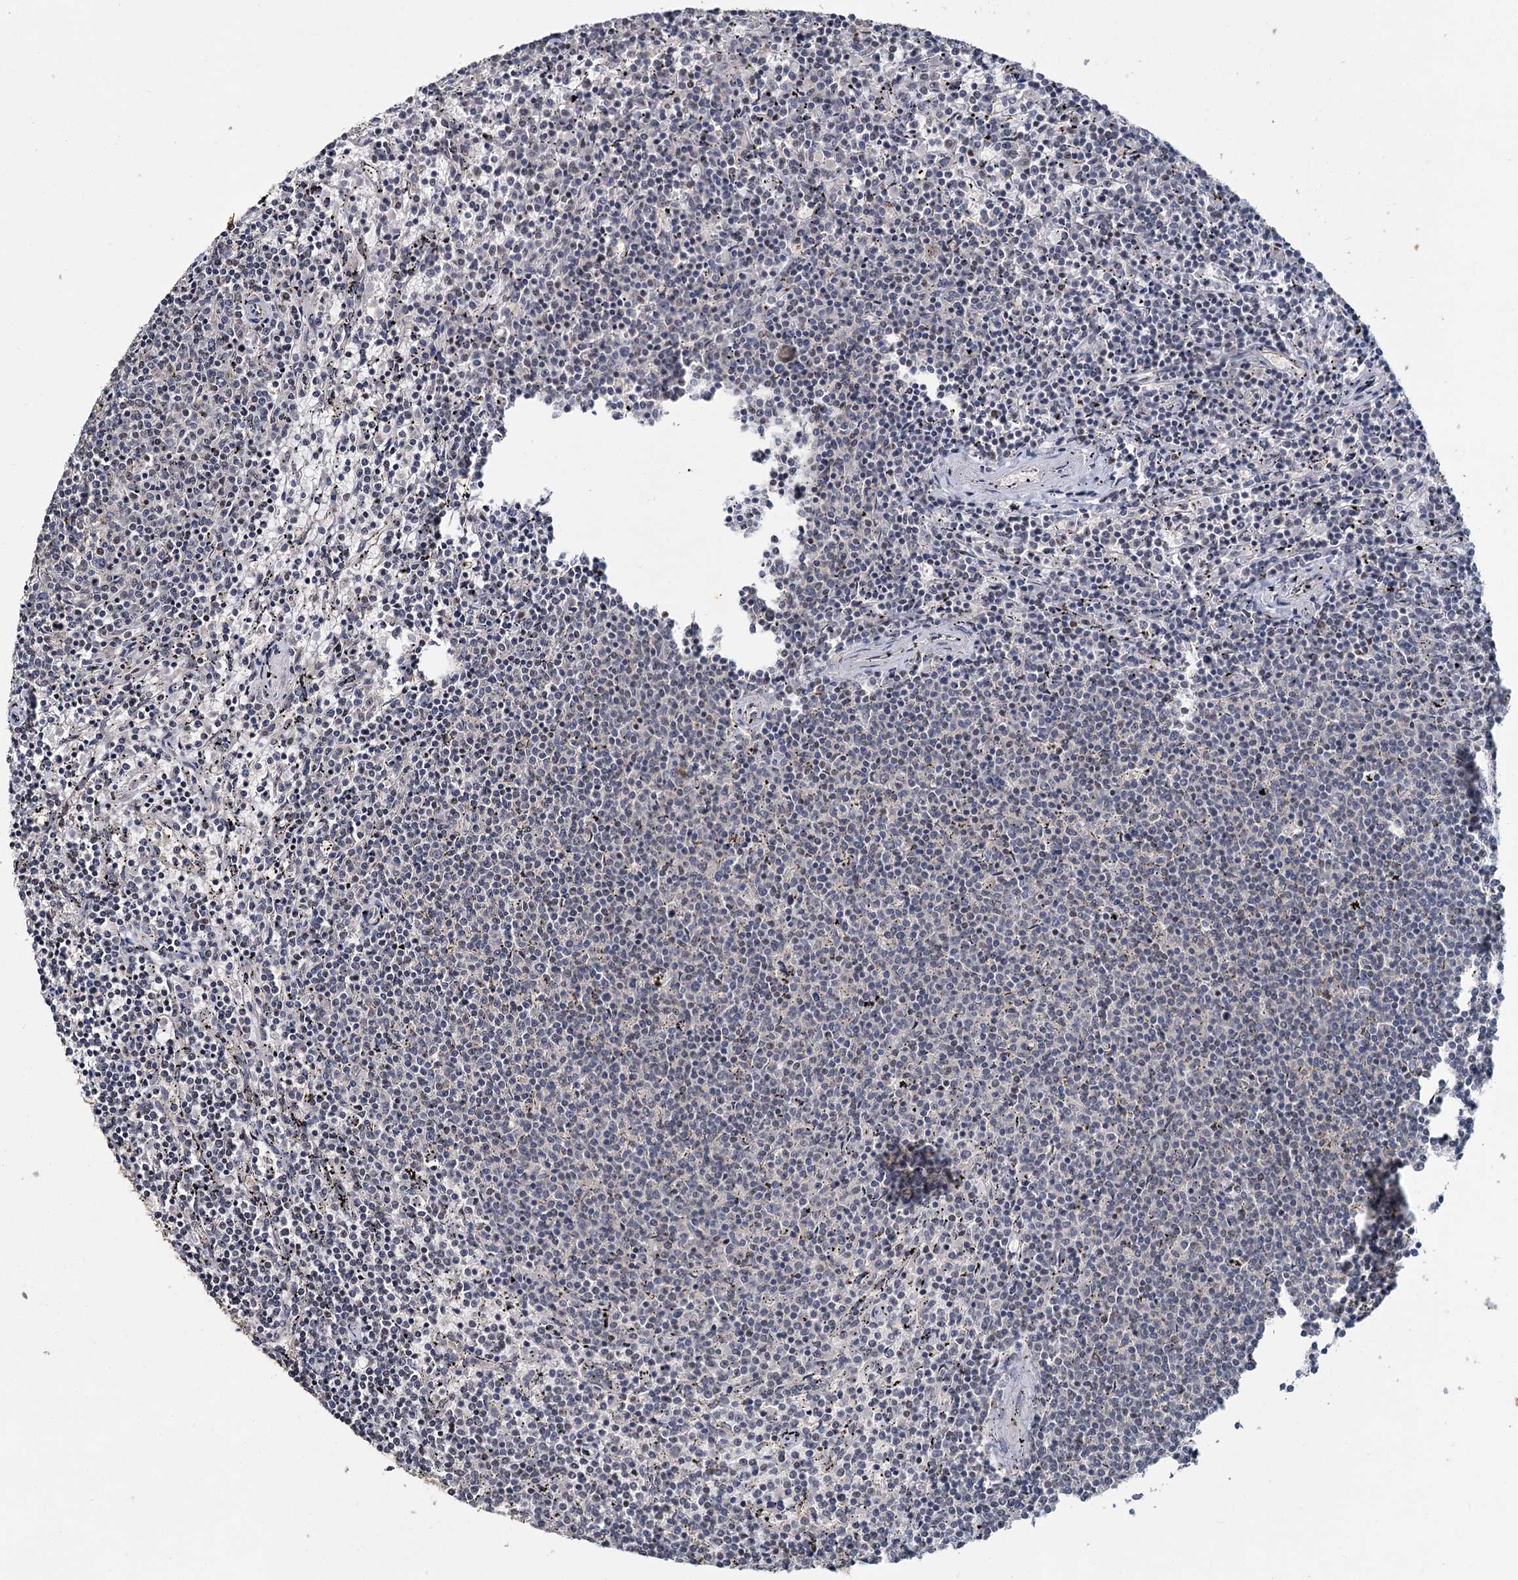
{"staining": {"intensity": "negative", "quantity": "none", "location": "none"}, "tissue": "lymphoma", "cell_type": "Tumor cells", "image_type": "cancer", "snomed": [{"axis": "morphology", "description": "Malignant lymphoma, non-Hodgkin's type, Low grade"}, {"axis": "topography", "description": "Spleen"}], "caption": "Immunohistochemistry (IHC) histopathology image of human malignant lymphoma, non-Hodgkin's type (low-grade) stained for a protein (brown), which displays no expression in tumor cells.", "gene": "MUCL1", "patient": {"sex": "female", "age": 50}}